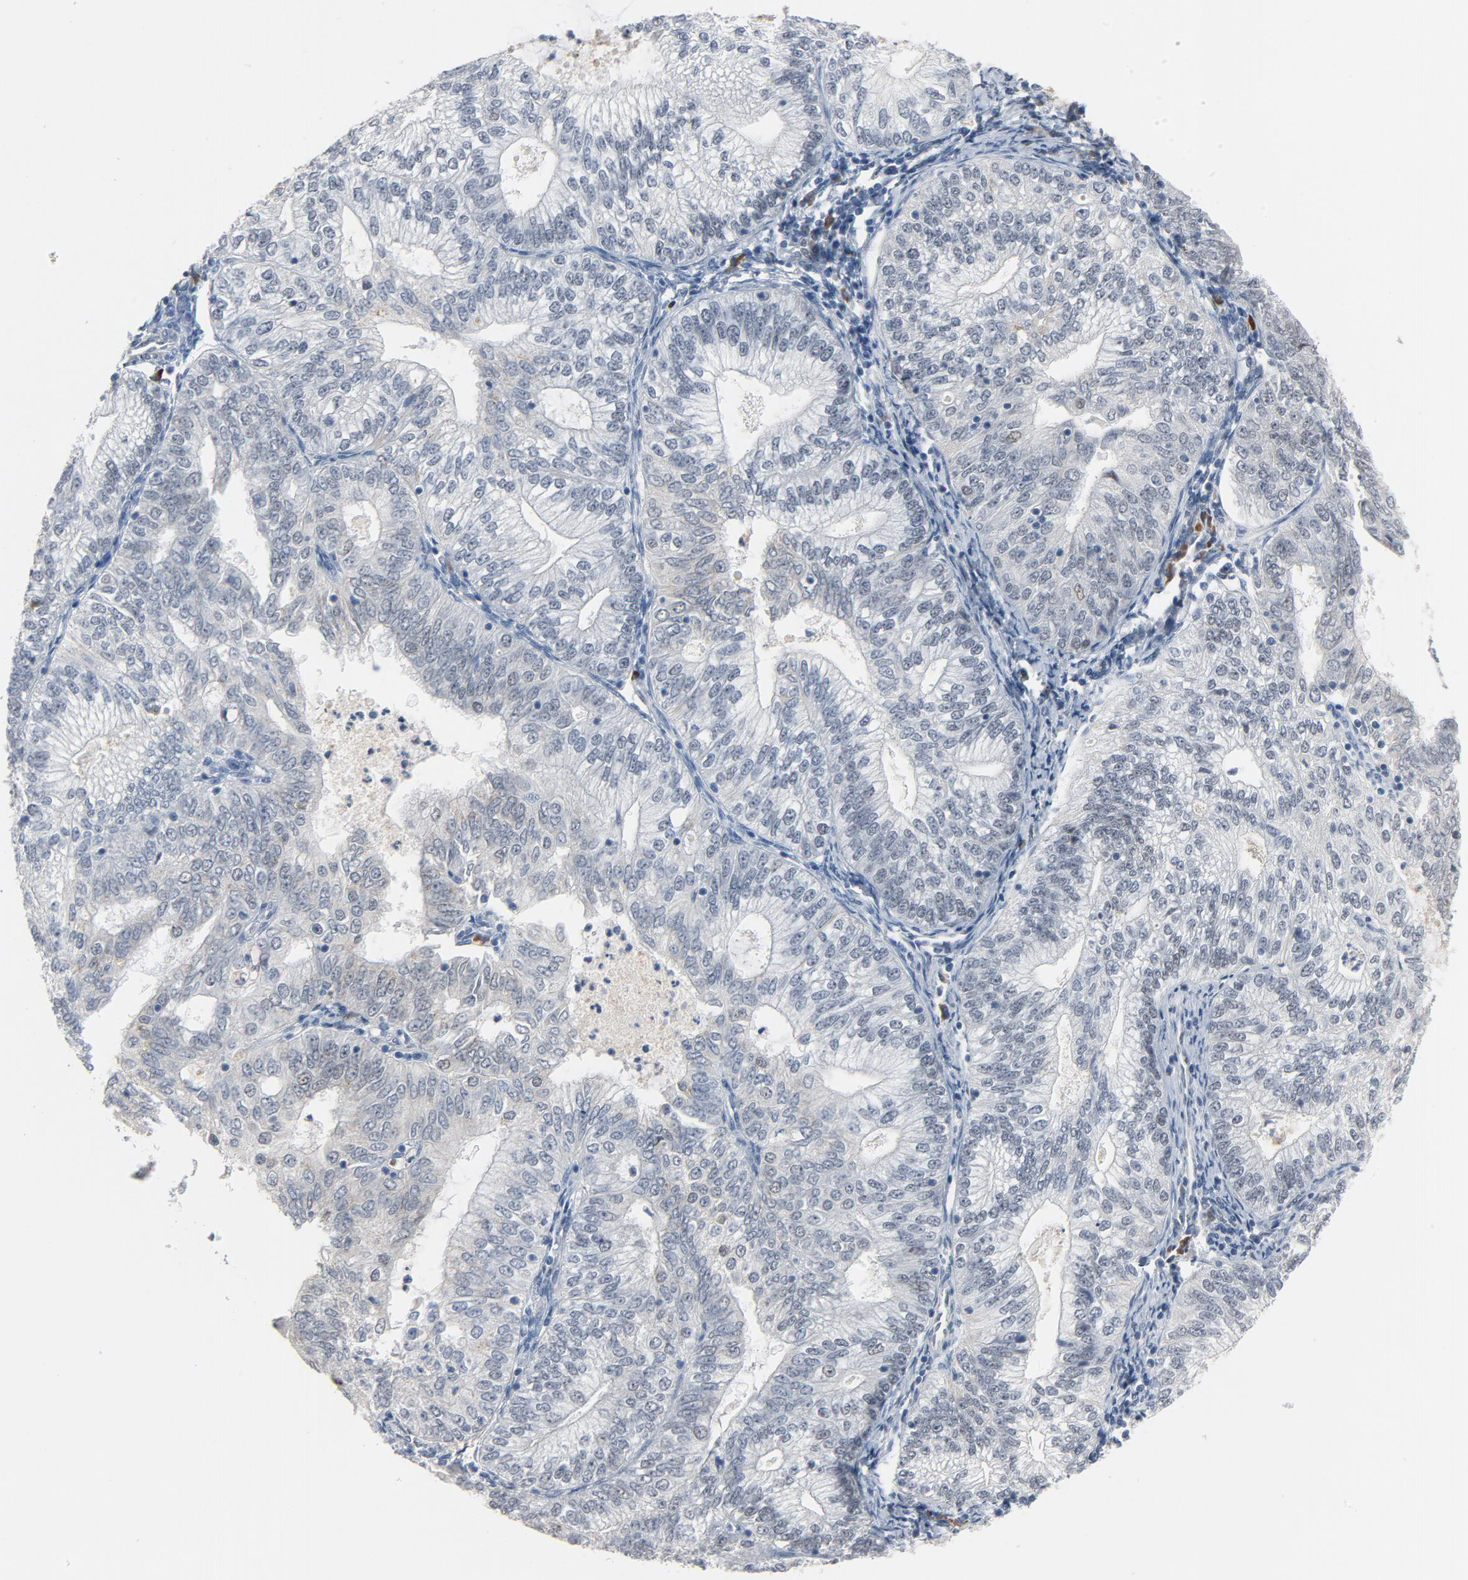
{"staining": {"intensity": "negative", "quantity": "none", "location": "none"}, "tissue": "endometrial cancer", "cell_type": "Tumor cells", "image_type": "cancer", "snomed": [{"axis": "morphology", "description": "Adenocarcinoma, NOS"}, {"axis": "topography", "description": "Endometrium"}], "caption": "DAB immunohistochemical staining of human endometrial cancer displays no significant positivity in tumor cells. The staining is performed using DAB (3,3'-diaminobenzidine) brown chromogen with nuclei counter-stained in using hematoxylin.", "gene": "FOXP1", "patient": {"sex": "female", "age": 69}}